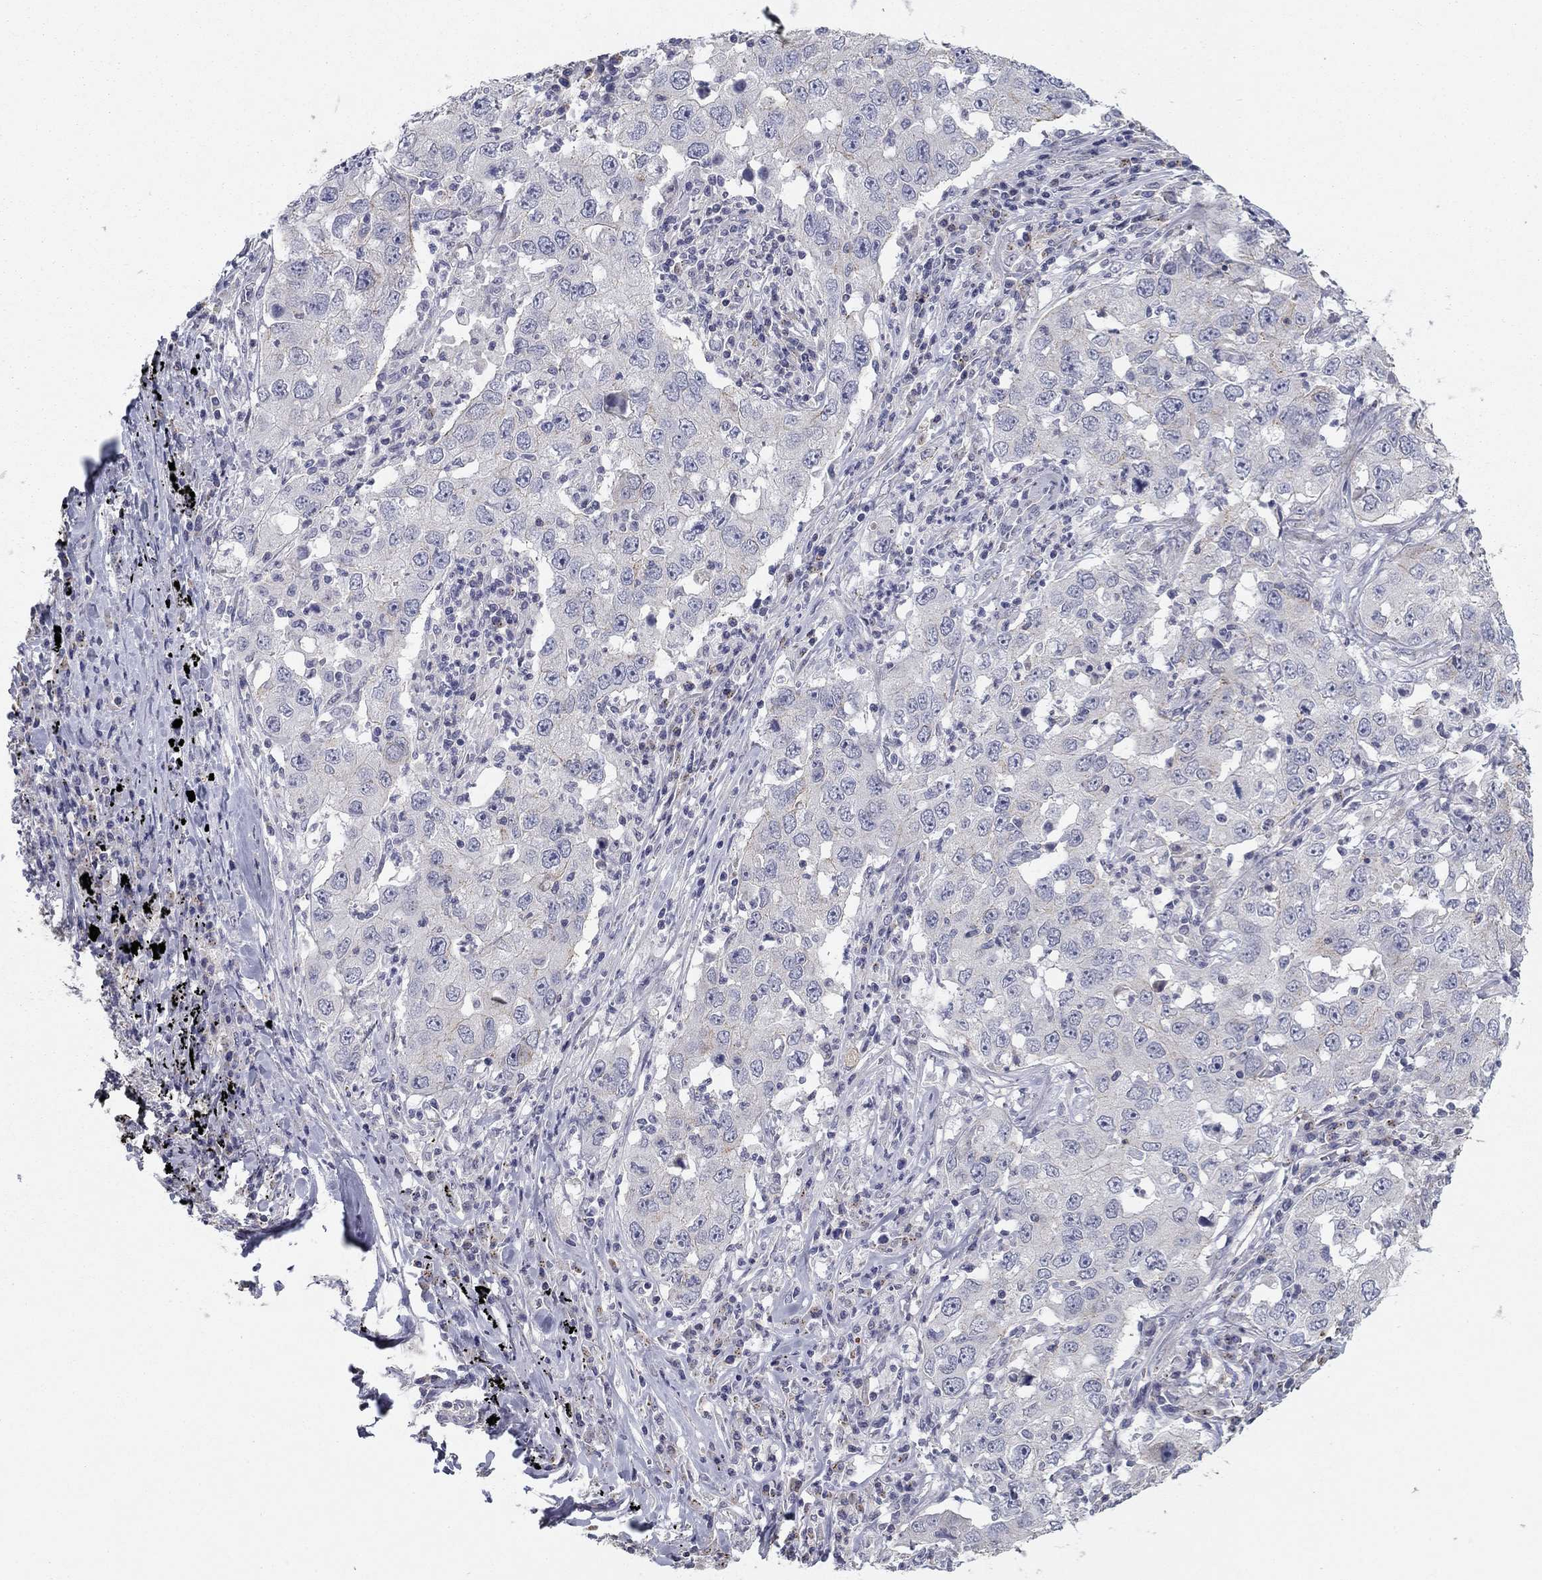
{"staining": {"intensity": "negative", "quantity": "none", "location": "none"}, "tissue": "lung cancer", "cell_type": "Tumor cells", "image_type": "cancer", "snomed": [{"axis": "morphology", "description": "Adenocarcinoma, NOS"}, {"axis": "topography", "description": "Lung"}], "caption": "A photomicrograph of human lung adenocarcinoma is negative for staining in tumor cells.", "gene": "SEPTIN3", "patient": {"sex": "male", "age": 73}}